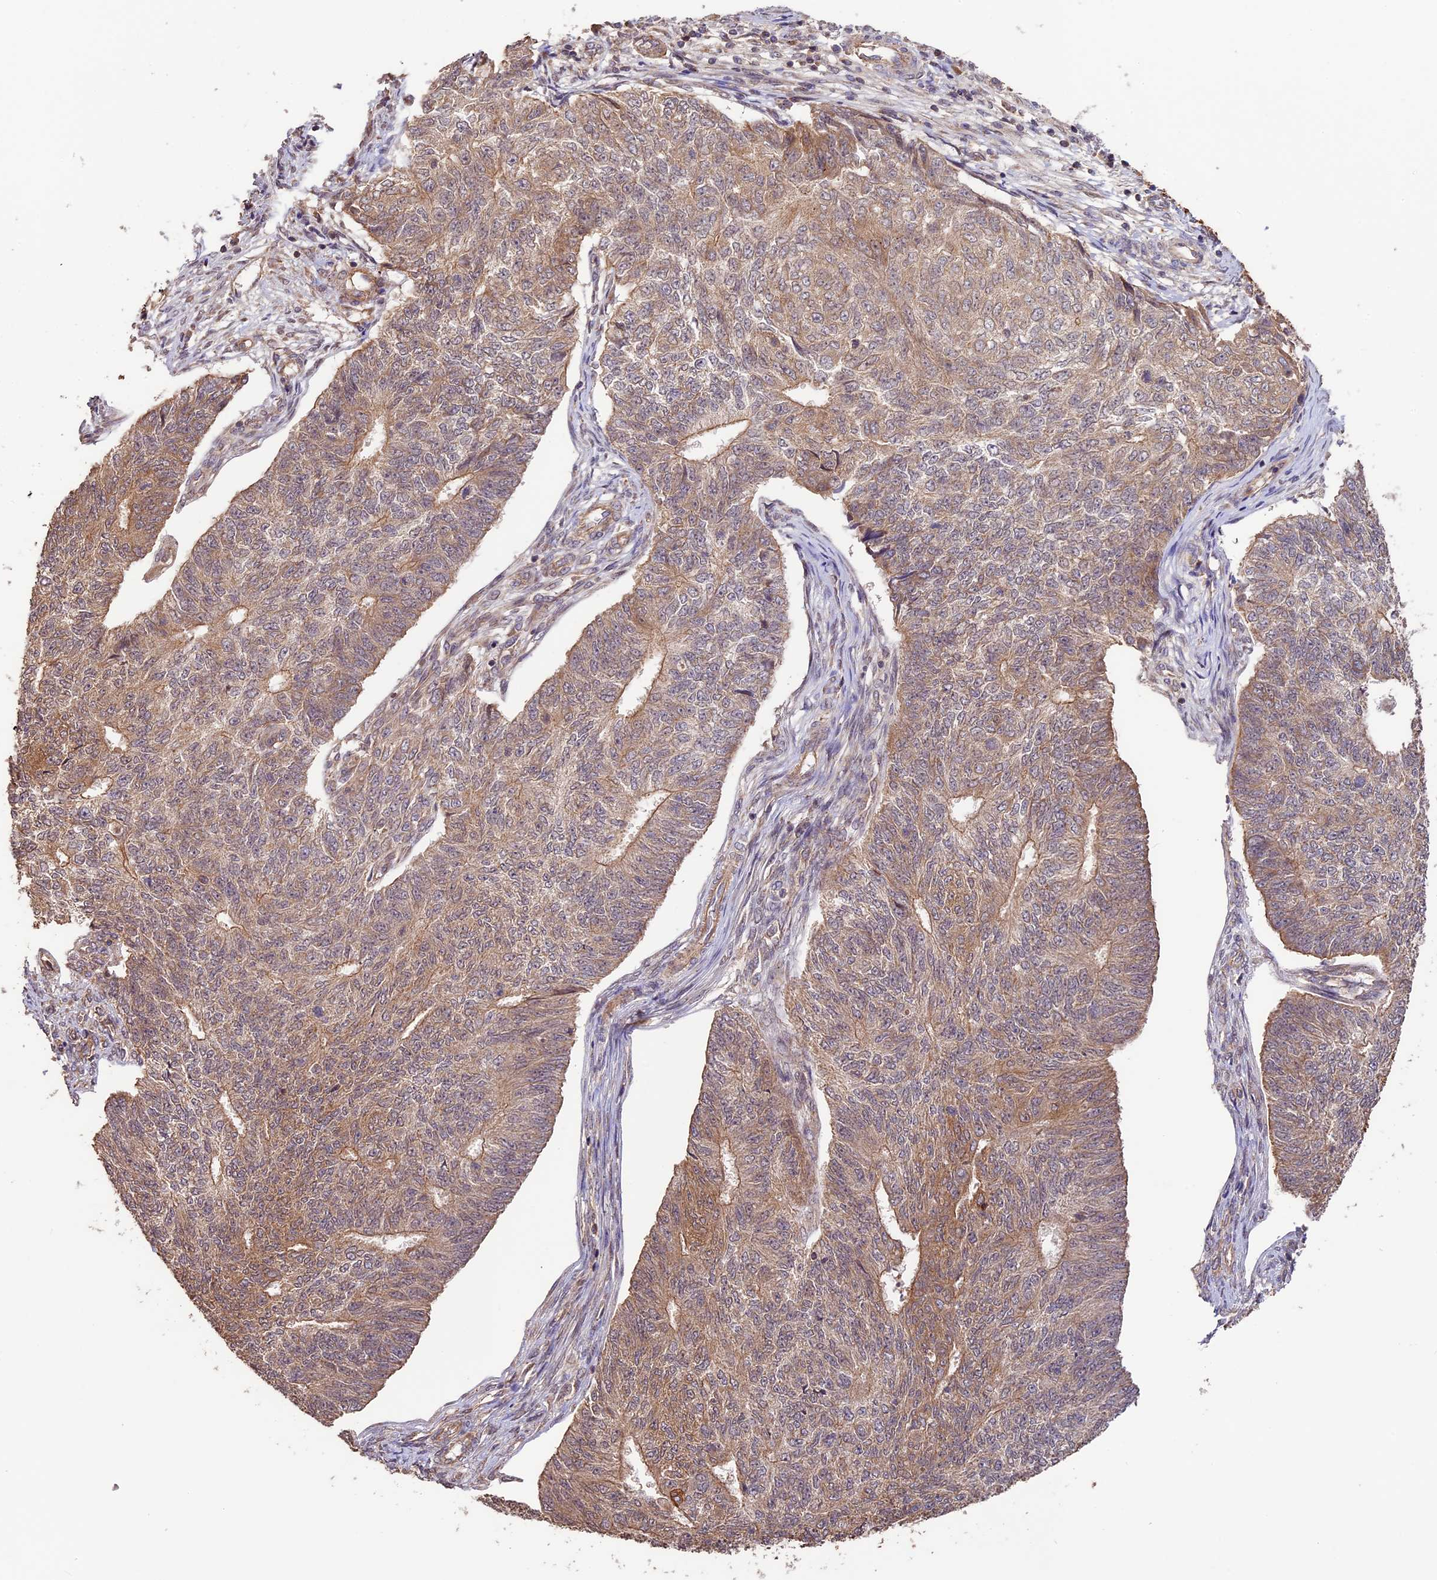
{"staining": {"intensity": "moderate", "quantity": ">75%", "location": "cytoplasmic/membranous"}, "tissue": "endometrial cancer", "cell_type": "Tumor cells", "image_type": "cancer", "snomed": [{"axis": "morphology", "description": "Adenocarcinoma, NOS"}, {"axis": "topography", "description": "Endometrium"}], "caption": "Approximately >75% of tumor cells in adenocarcinoma (endometrial) exhibit moderate cytoplasmic/membranous protein expression as visualized by brown immunohistochemical staining.", "gene": "BCAS4", "patient": {"sex": "female", "age": 32}}